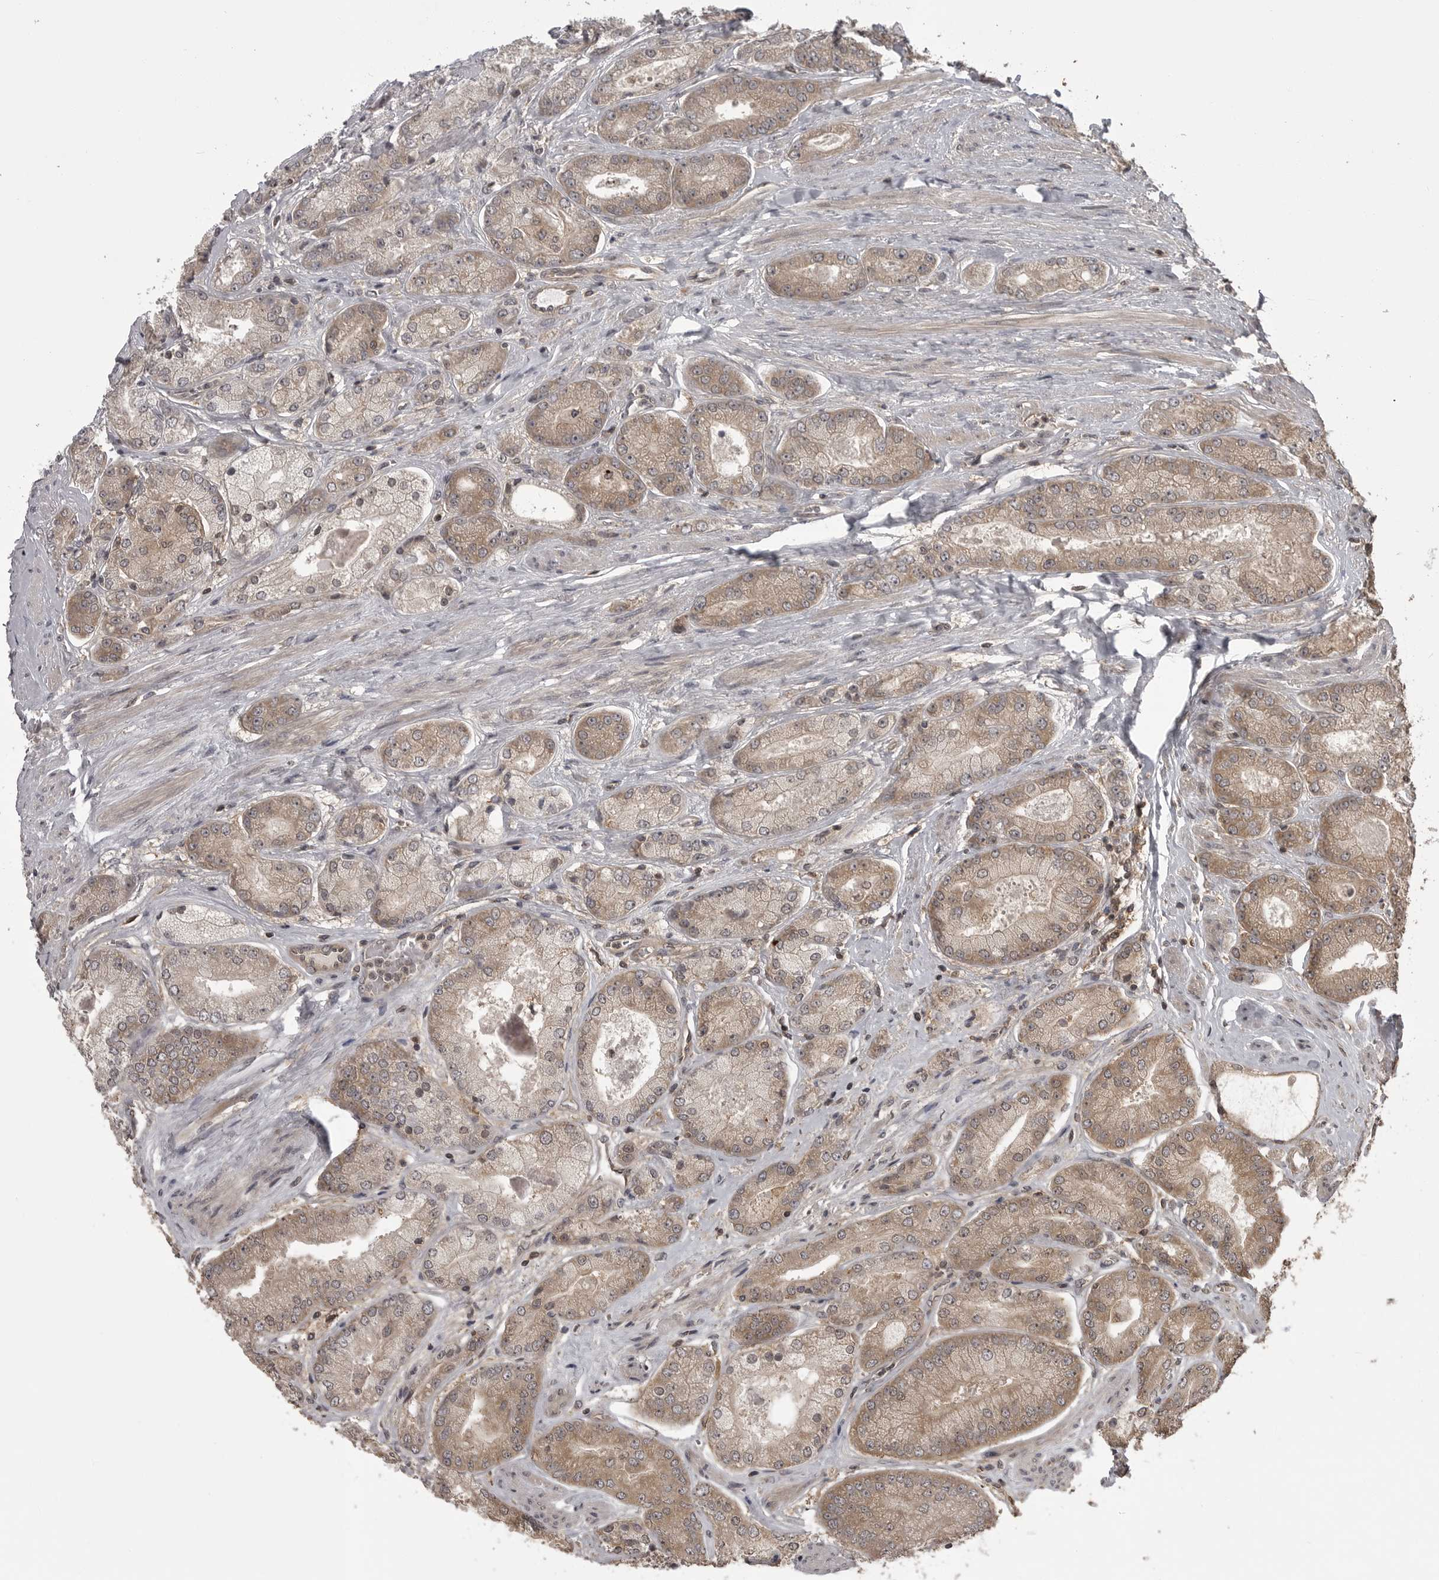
{"staining": {"intensity": "moderate", "quantity": ">75%", "location": "cytoplasmic/membranous"}, "tissue": "prostate cancer", "cell_type": "Tumor cells", "image_type": "cancer", "snomed": [{"axis": "morphology", "description": "Adenocarcinoma, High grade"}, {"axis": "topography", "description": "Prostate"}], "caption": "Moderate cytoplasmic/membranous expression is identified in approximately >75% of tumor cells in prostate high-grade adenocarcinoma.", "gene": "STK24", "patient": {"sex": "male", "age": 58}}